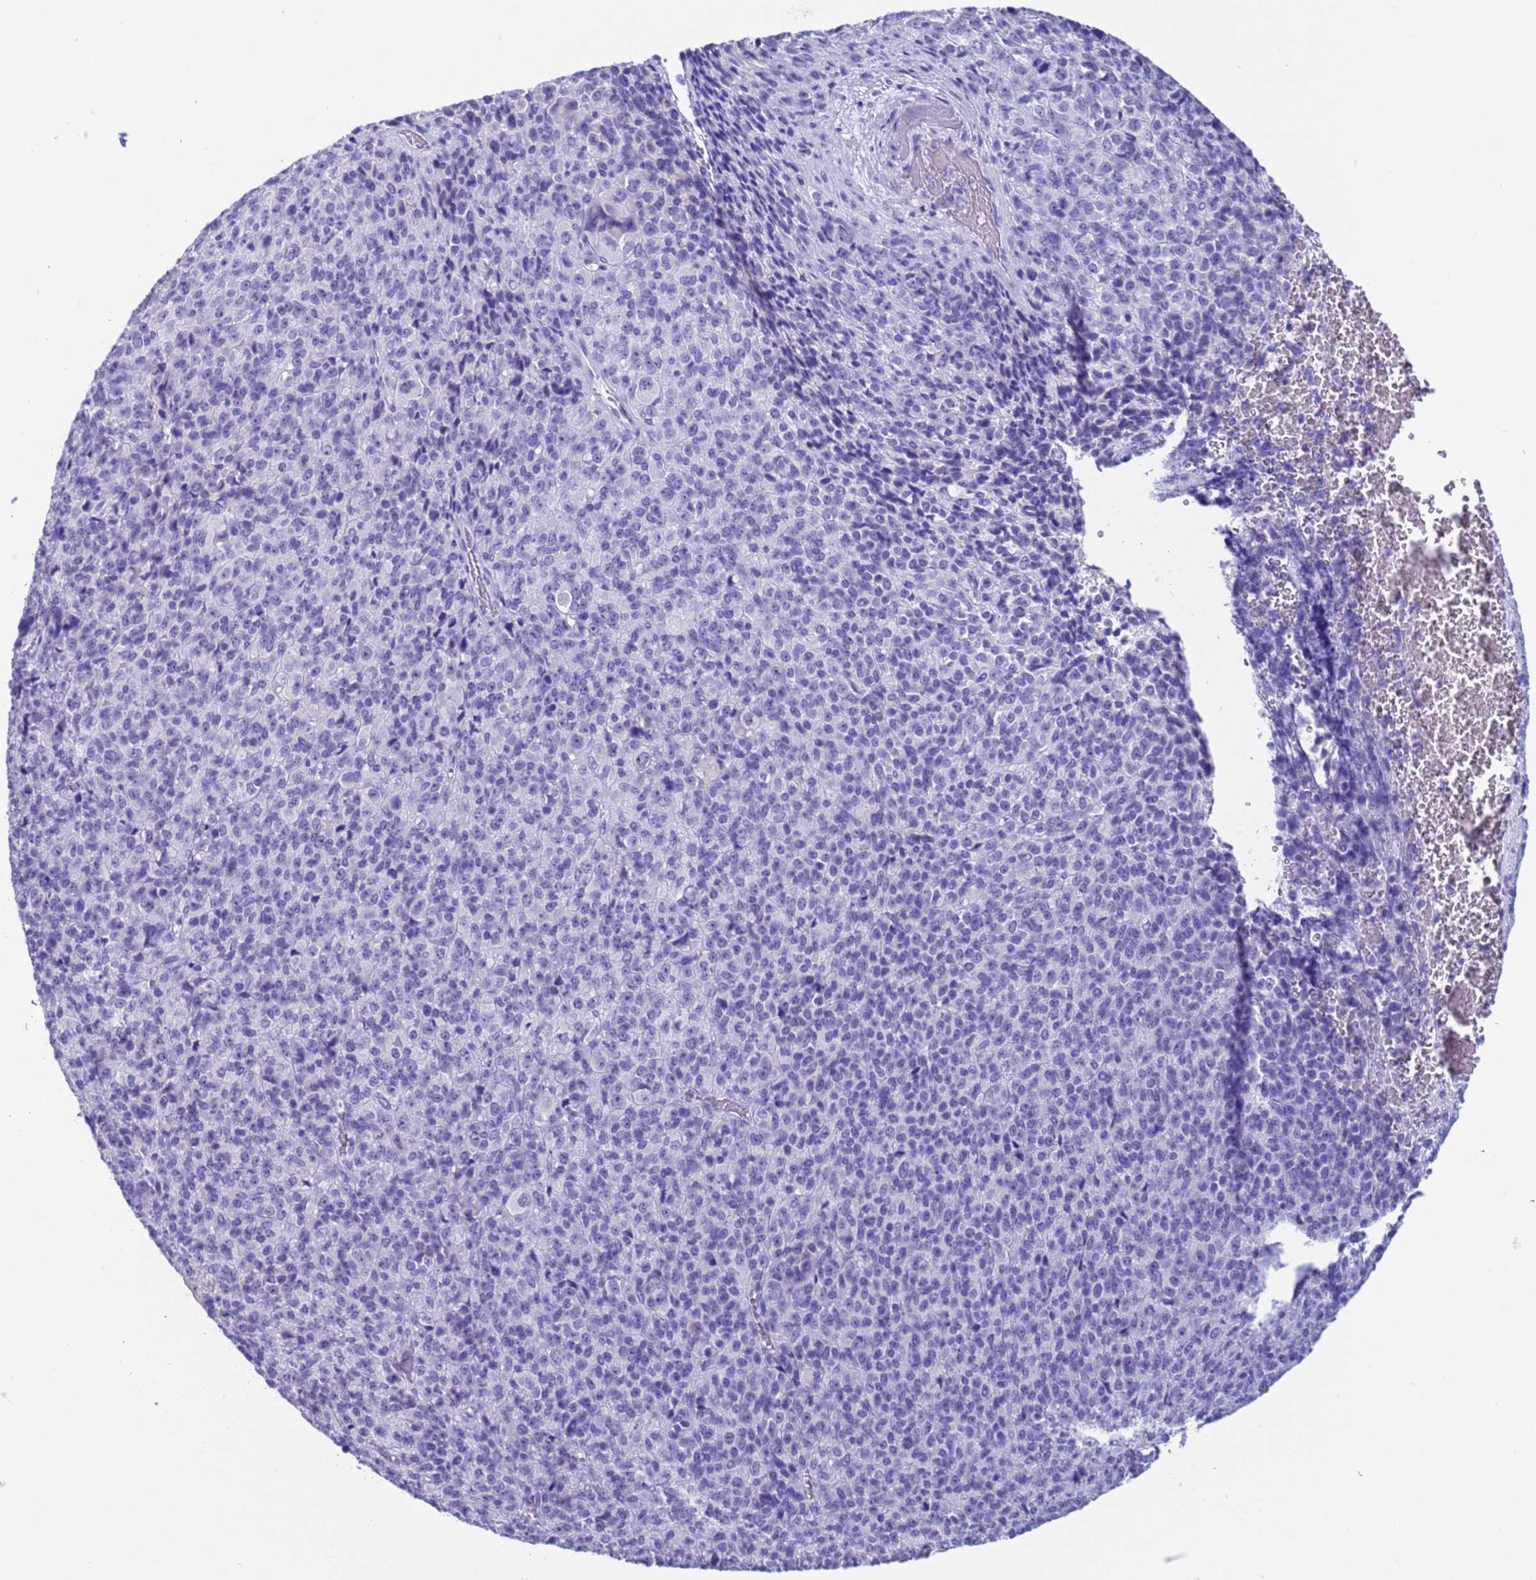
{"staining": {"intensity": "negative", "quantity": "none", "location": "none"}, "tissue": "melanoma", "cell_type": "Tumor cells", "image_type": "cancer", "snomed": [{"axis": "morphology", "description": "Malignant melanoma, Metastatic site"}, {"axis": "topography", "description": "Brain"}], "caption": "A high-resolution photomicrograph shows immunohistochemistry staining of malignant melanoma (metastatic site), which shows no significant positivity in tumor cells. (Stains: DAB (3,3'-diaminobenzidine) immunohistochemistry (IHC) with hematoxylin counter stain, Microscopy: brightfield microscopy at high magnification).", "gene": "CKM", "patient": {"sex": "female", "age": 56}}